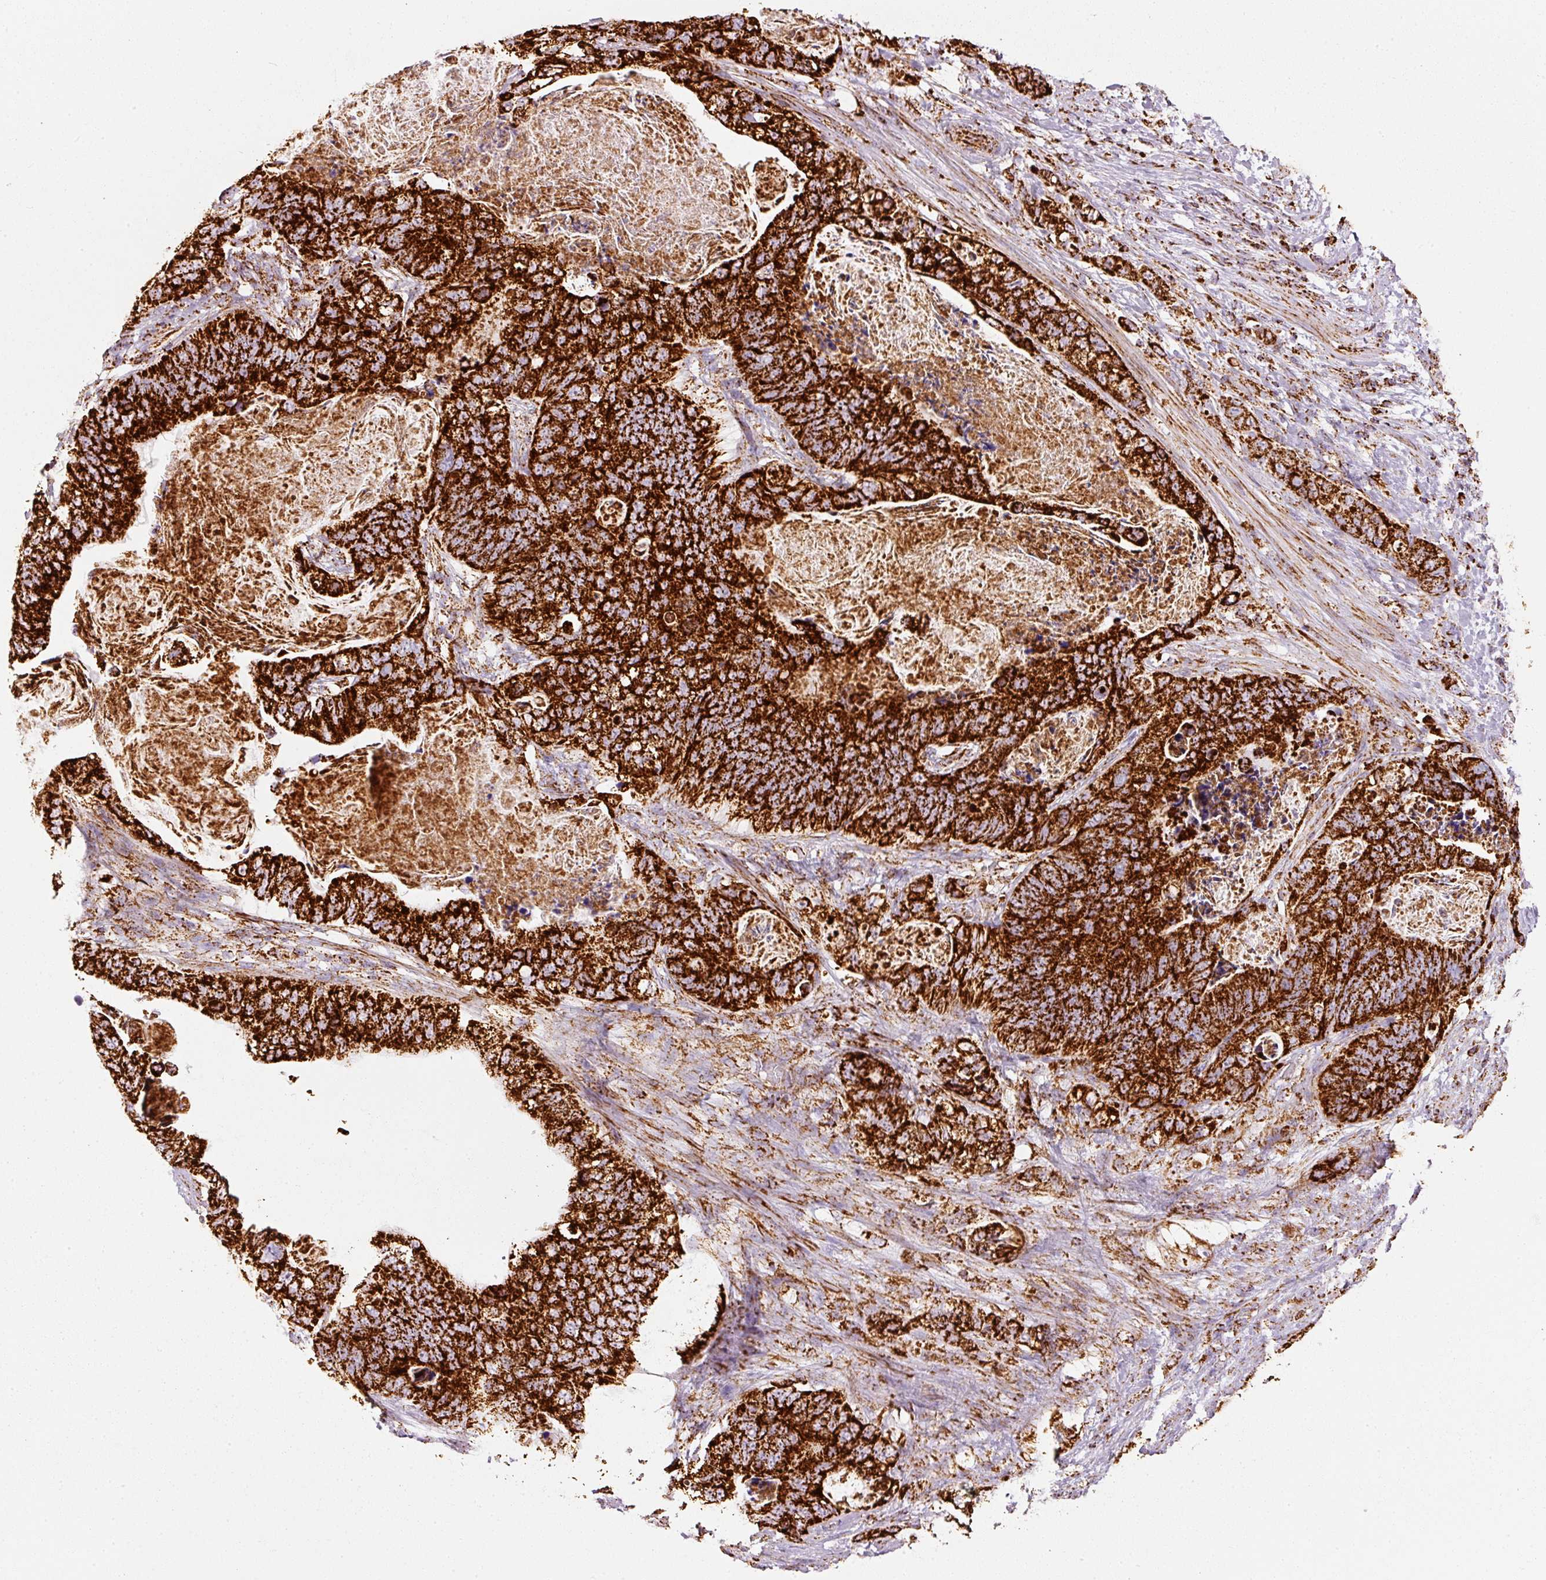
{"staining": {"intensity": "strong", "quantity": ">75%", "location": "cytoplasmic/membranous"}, "tissue": "stomach cancer", "cell_type": "Tumor cells", "image_type": "cancer", "snomed": [{"axis": "morphology", "description": "Normal tissue, NOS"}, {"axis": "morphology", "description": "Adenocarcinoma, NOS"}, {"axis": "topography", "description": "Stomach"}], "caption": "Brown immunohistochemical staining in stomach cancer (adenocarcinoma) shows strong cytoplasmic/membranous staining in about >75% of tumor cells.", "gene": "MT-CO2", "patient": {"sex": "female", "age": 89}}